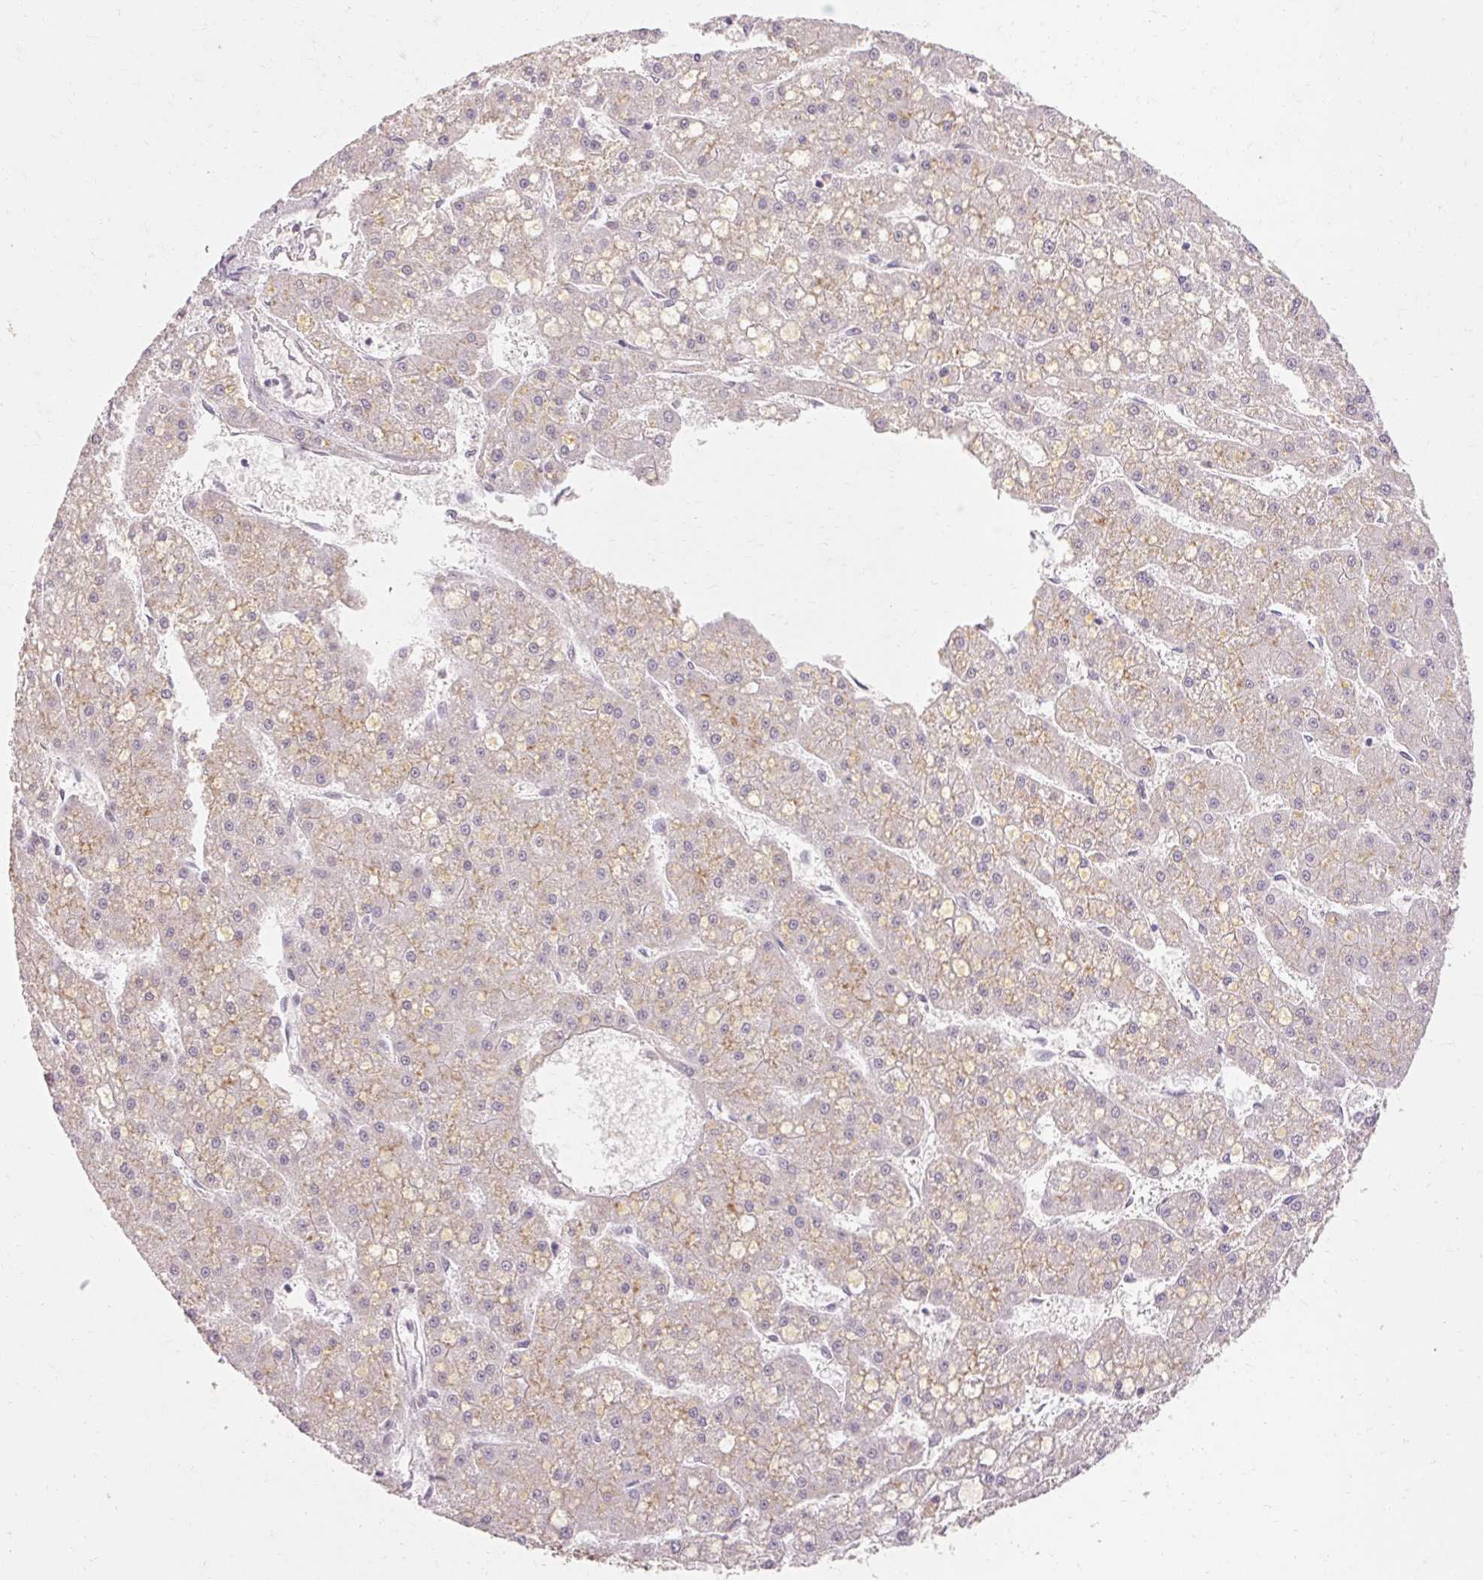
{"staining": {"intensity": "weak", "quantity": "<25%", "location": "cytoplasmic/membranous"}, "tissue": "liver cancer", "cell_type": "Tumor cells", "image_type": "cancer", "snomed": [{"axis": "morphology", "description": "Carcinoma, Hepatocellular, NOS"}, {"axis": "topography", "description": "Liver"}], "caption": "This is a image of IHC staining of hepatocellular carcinoma (liver), which shows no positivity in tumor cells.", "gene": "SKP2", "patient": {"sex": "male", "age": 67}}